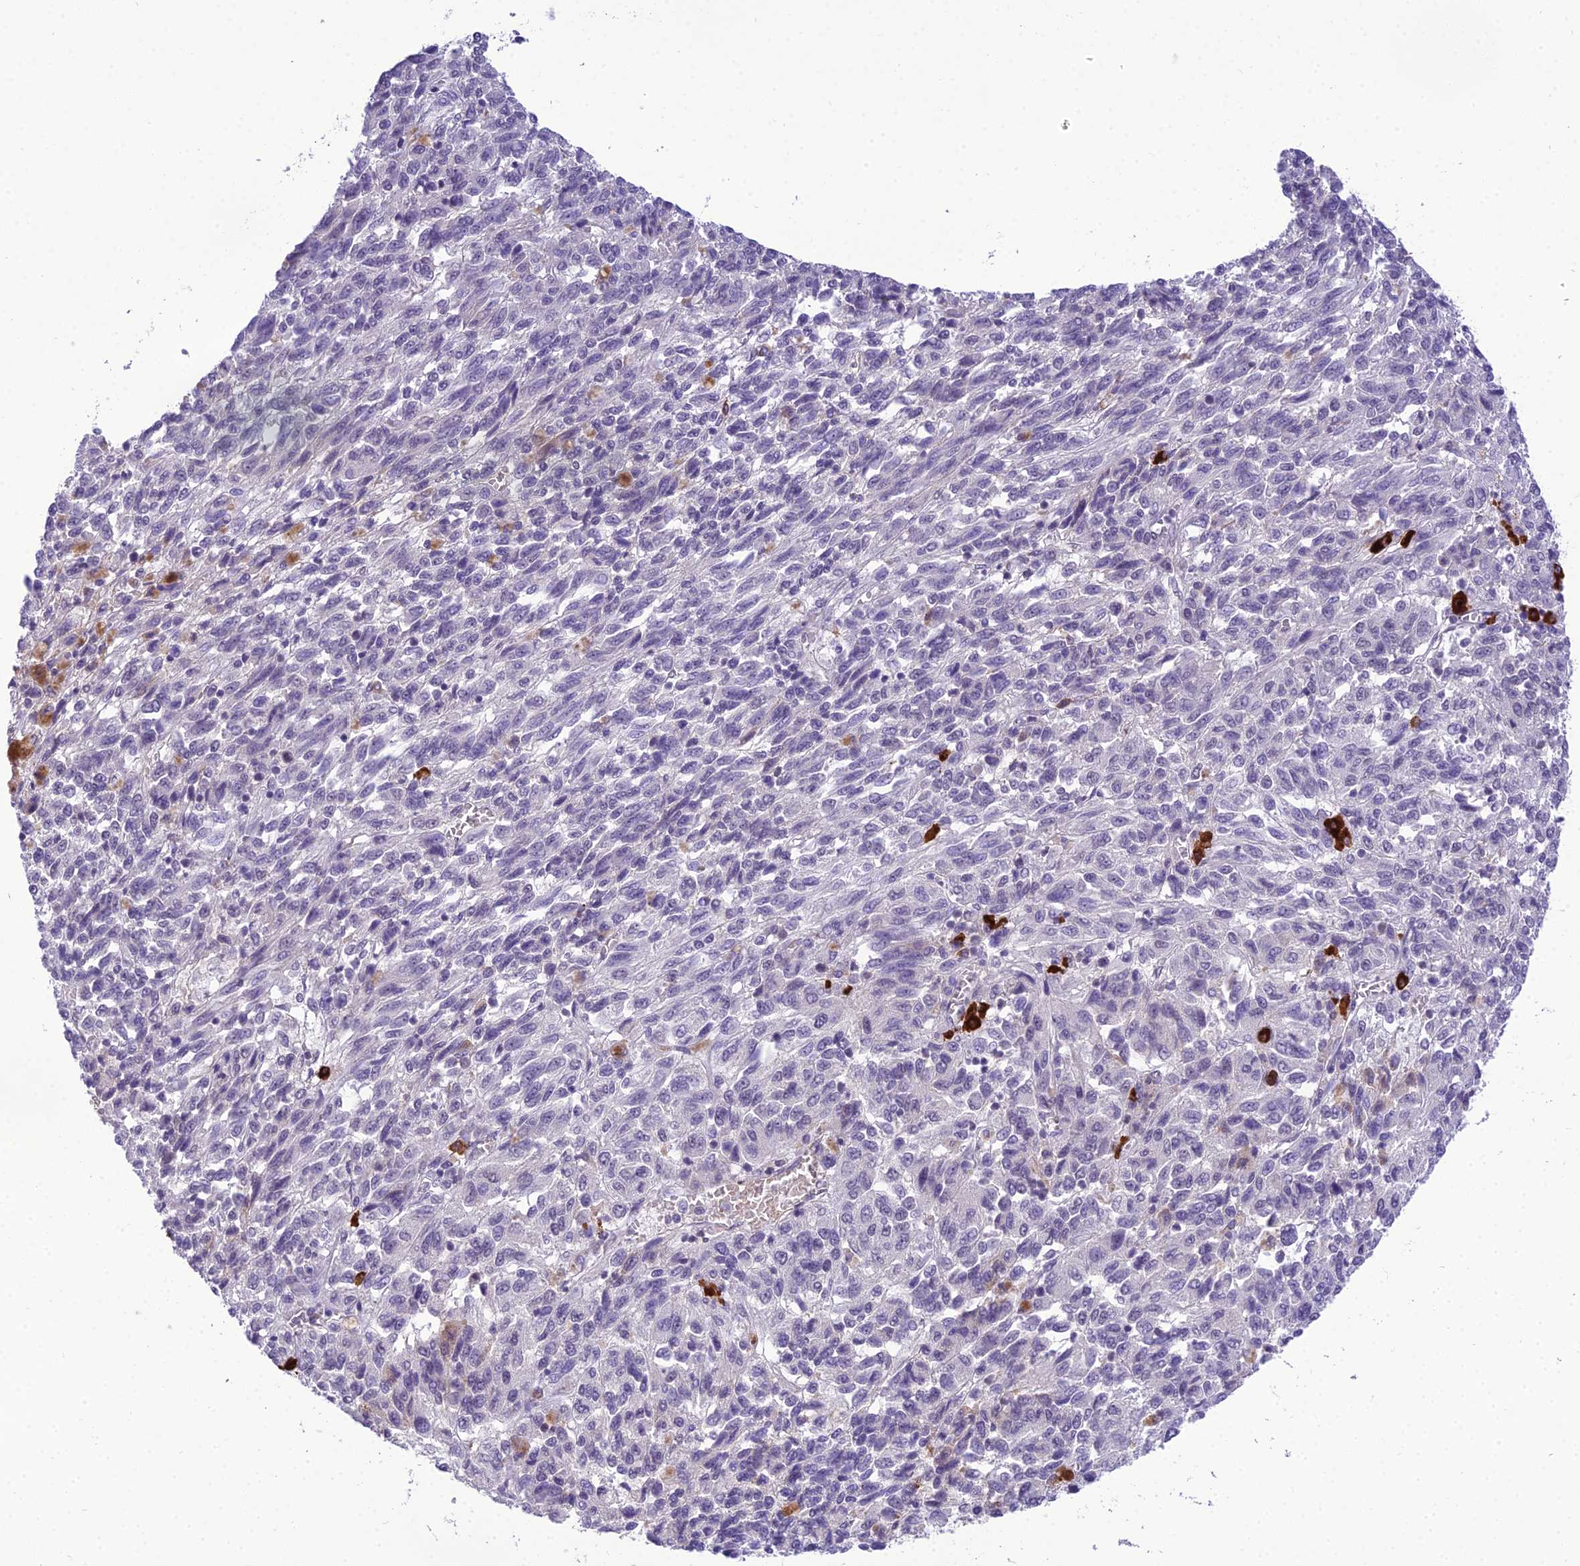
{"staining": {"intensity": "negative", "quantity": "none", "location": "none"}, "tissue": "melanoma", "cell_type": "Tumor cells", "image_type": "cancer", "snomed": [{"axis": "morphology", "description": "Malignant melanoma, Metastatic site"}, {"axis": "topography", "description": "Lung"}], "caption": "The image demonstrates no significant expression in tumor cells of melanoma.", "gene": "SH3RF3", "patient": {"sex": "male", "age": 64}}